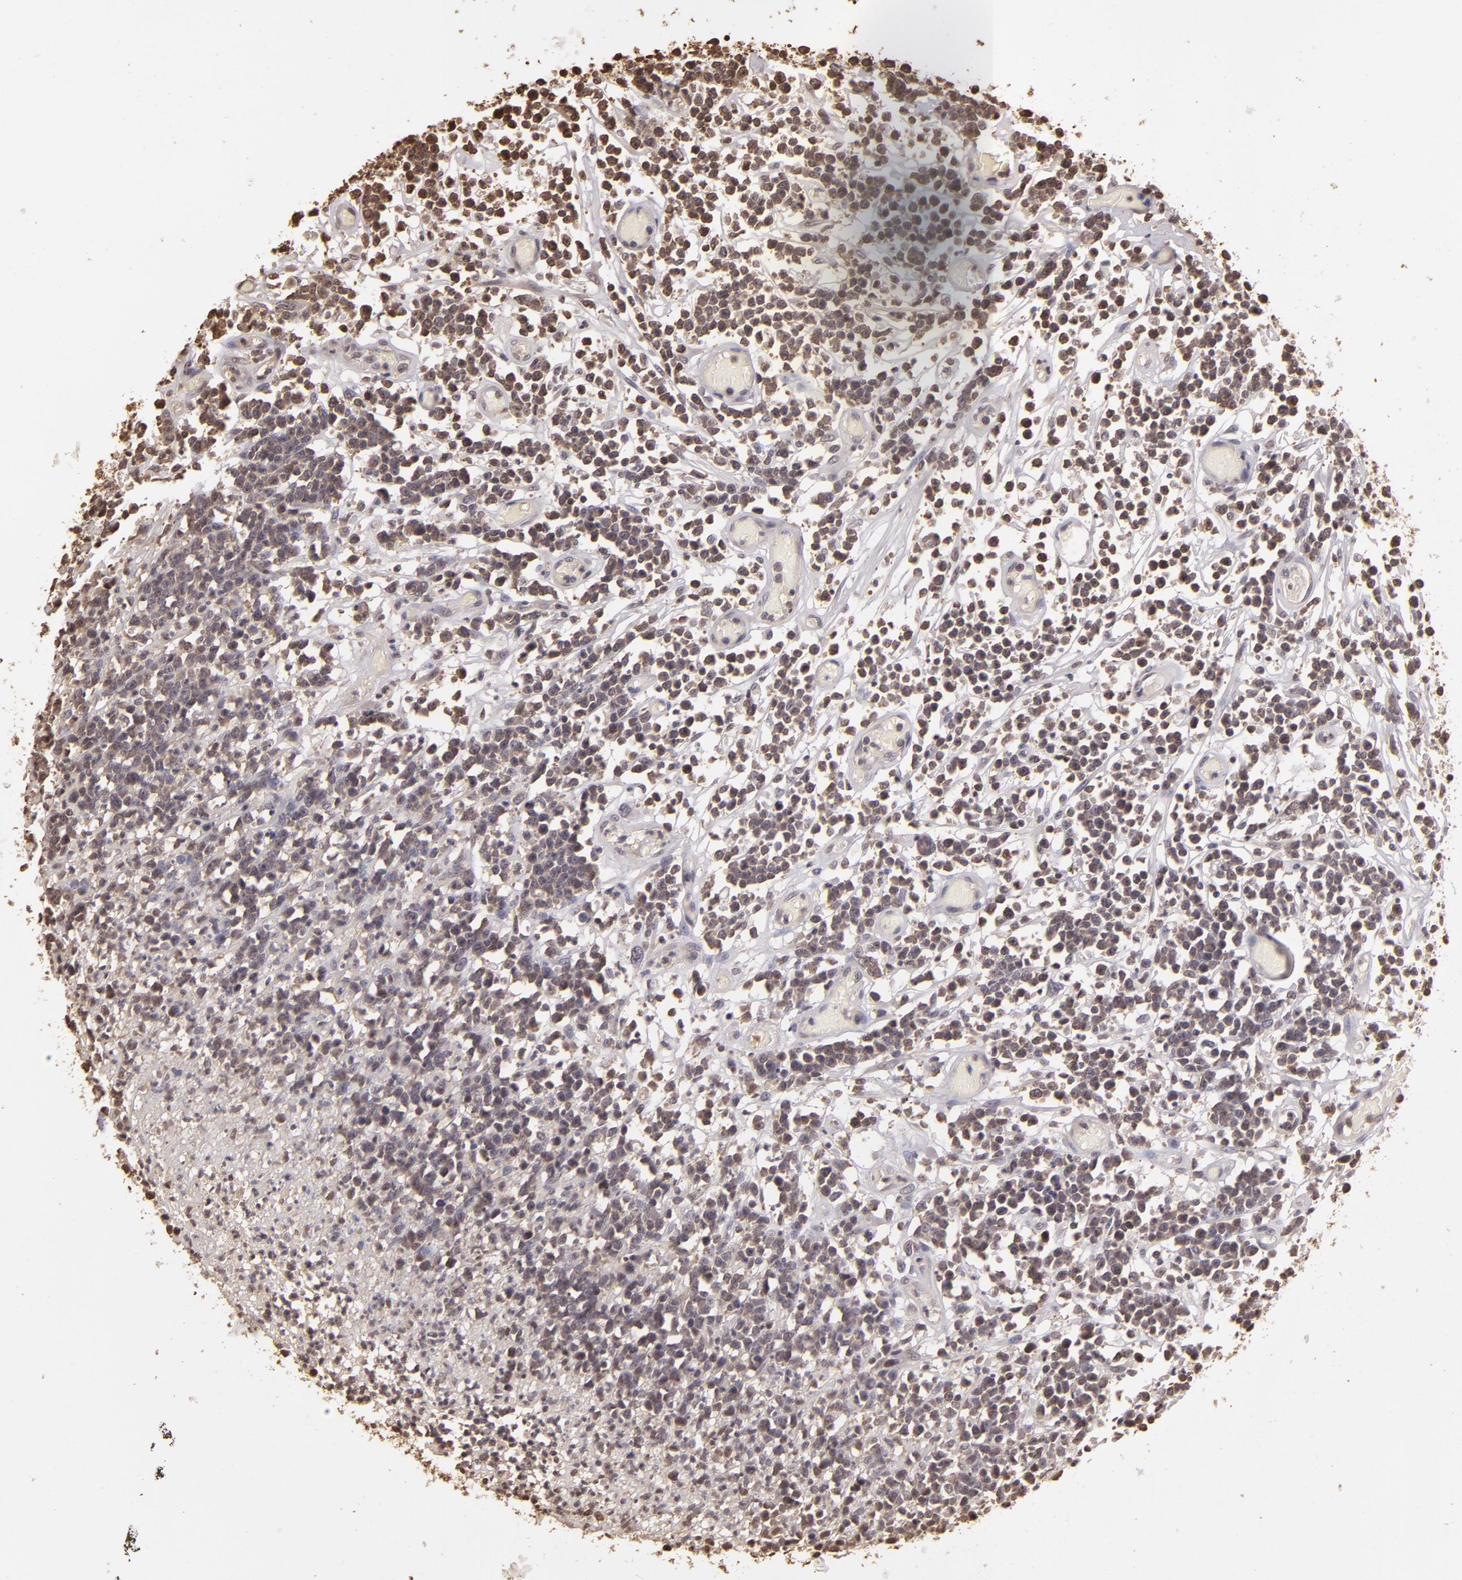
{"staining": {"intensity": "weak", "quantity": "25%-75%", "location": "cytoplasmic/membranous"}, "tissue": "lymphoma", "cell_type": "Tumor cells", "image_type": "cancer", "snomed": [{"axis": "morphology", "description": "Malignant lymphoma, non-Hodgkin's type, High grade"}, {"axis": "topography", "description": "Colon"}], "caption": "A histopathology image of human high-grade malignant lymphoma, non-Hodgkin's type stained for a protein shows weak cytoplasmic/membranous brown staining in tumor cells.", "gene": "ARPC2", "patient": {"sex": "male", "age": 82}}